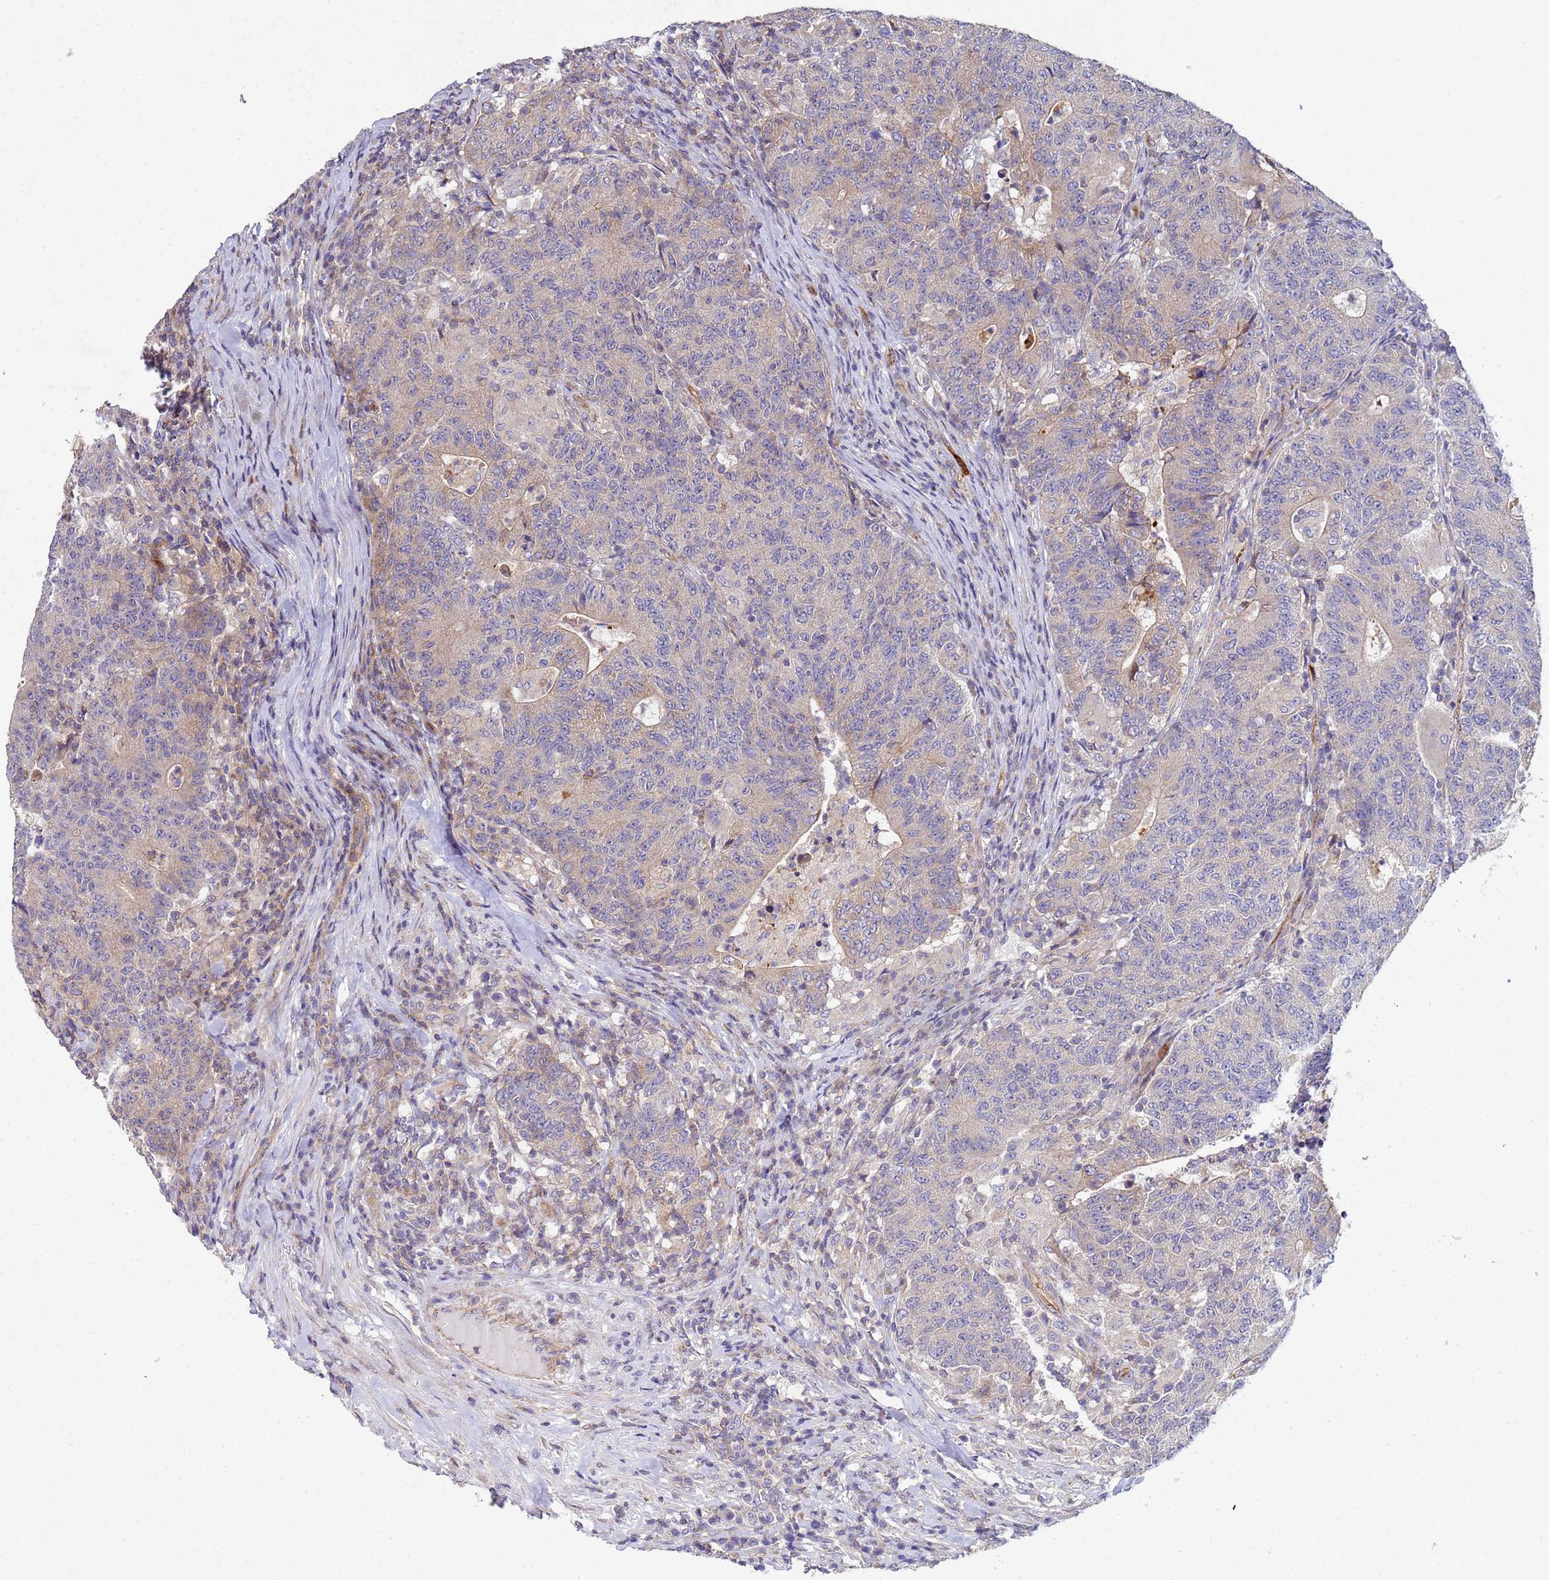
{"staining": {"intensity": "negative", "quantity": "none", "location": "none"}, "tissue": "colorectal cancer", "cell_type": "Tumor cells", "image_type": "cancer", "snomed": [{"axis": "morphology", "description": "Adenocarcinoma, NOS"}, {"axis": "topography", "description": "Colon"}], "caption": "Immunohistochemistry of colorectal adenocarcinoma shows no expression in tumor cells.", "gene": "CDC34", "patient": {"sex": "female", "age": 75}}